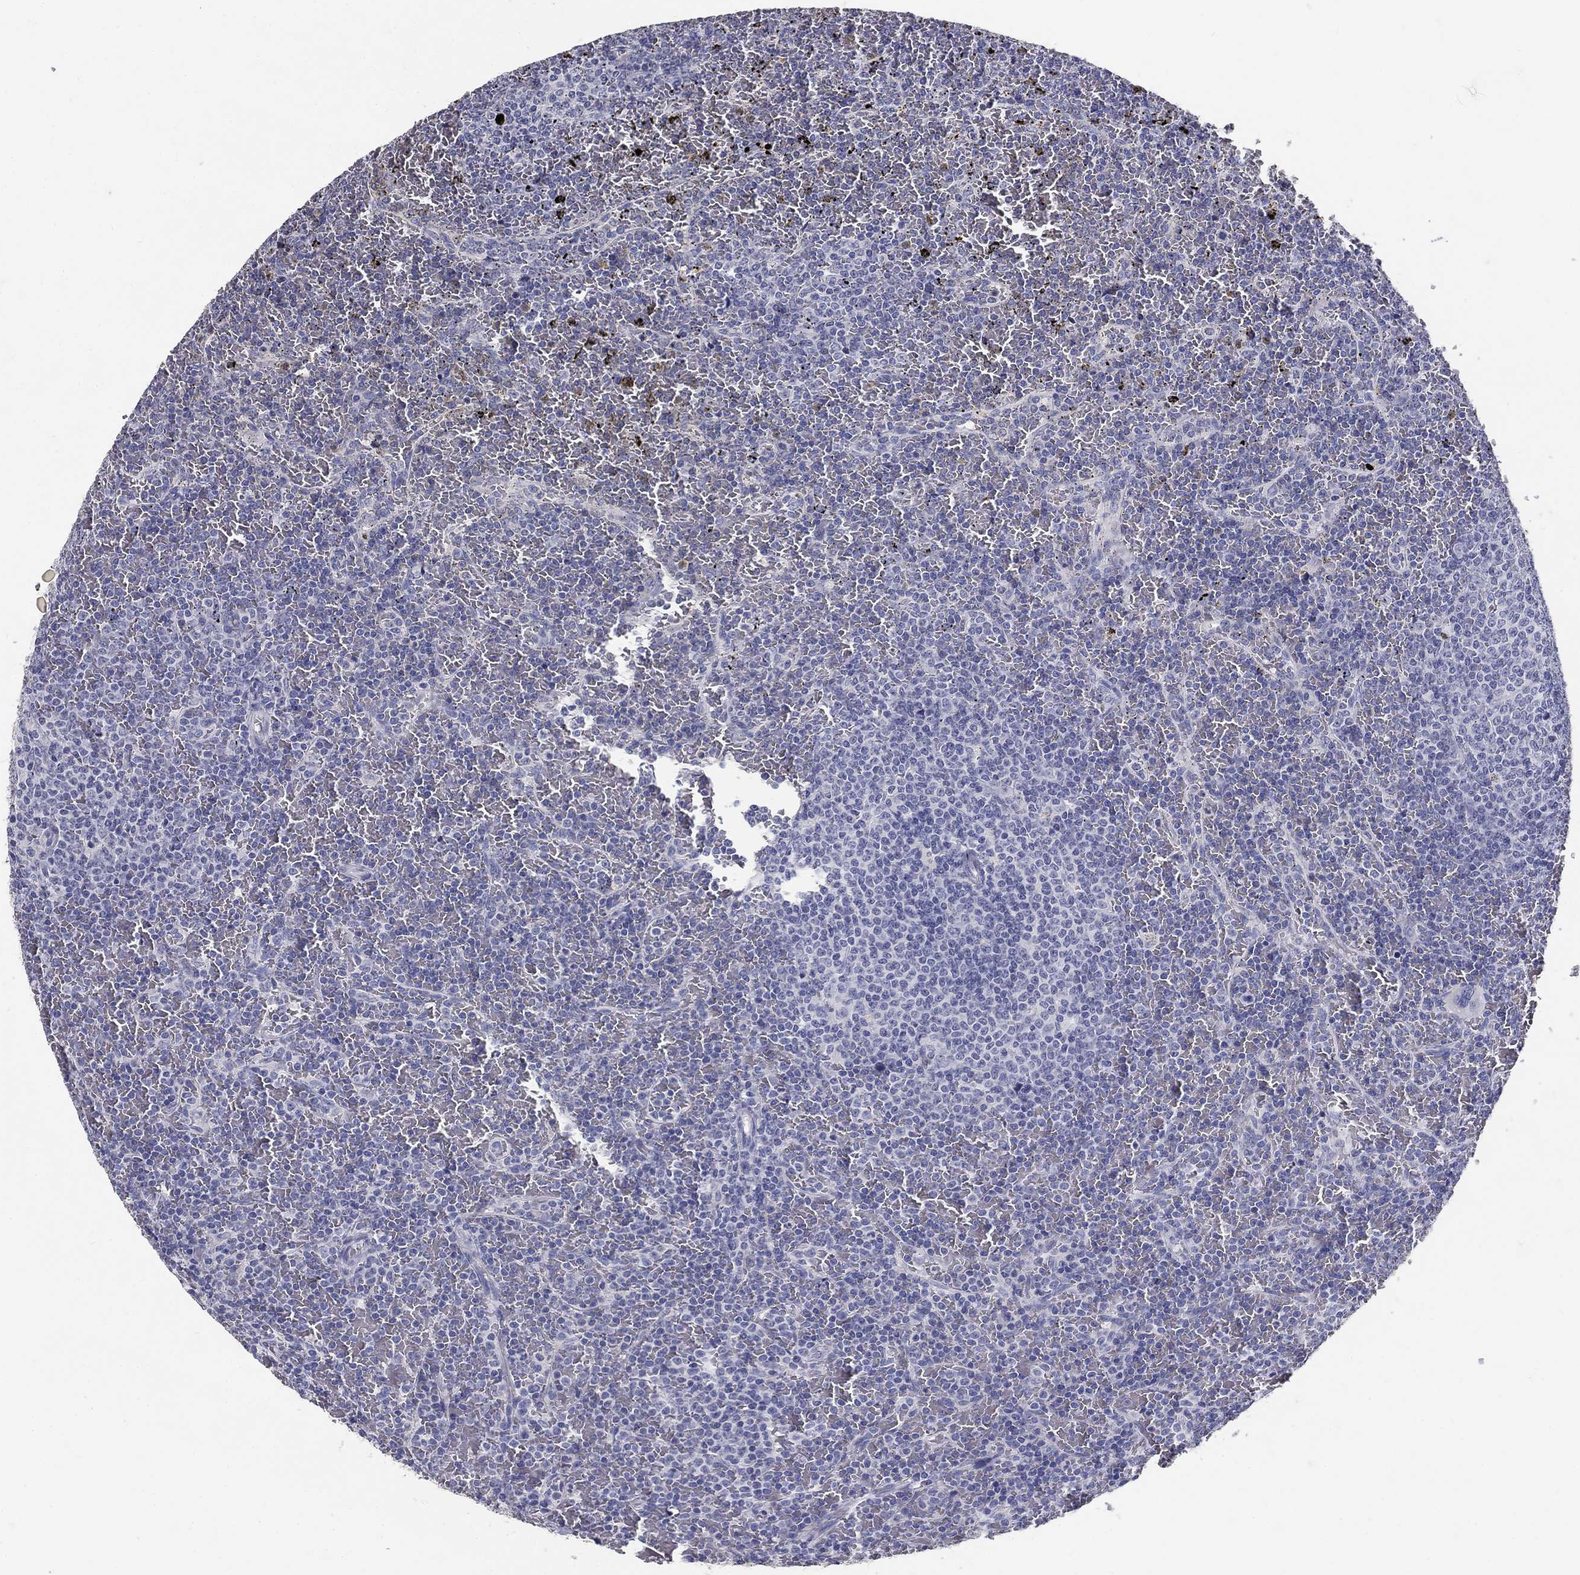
{"staining": {"intensity": "negative", "quantity": "none", "location": "none"}, "tissue": "lymphoma", "cell_type": "Tumor cells", "image_type": "cancer", "snomed": [{"axis": "morphology", "description": "Malignant lymphoma, non-Hodgkin's type, Low grade"}, {"axis": "topography", "description": "Spleen"}], "caption": "Tumor cells are negative for protein expression in human malignant lymphoma, non-Hodgkin's type (low-grade). The staining was performed using DAB to visualize the protein expression in brown, while the nuclei were stained in blue with hematoxylin (Magnification: 20x).", "gene": "POMC", "patient": {"sex": "female", "age": 77}}